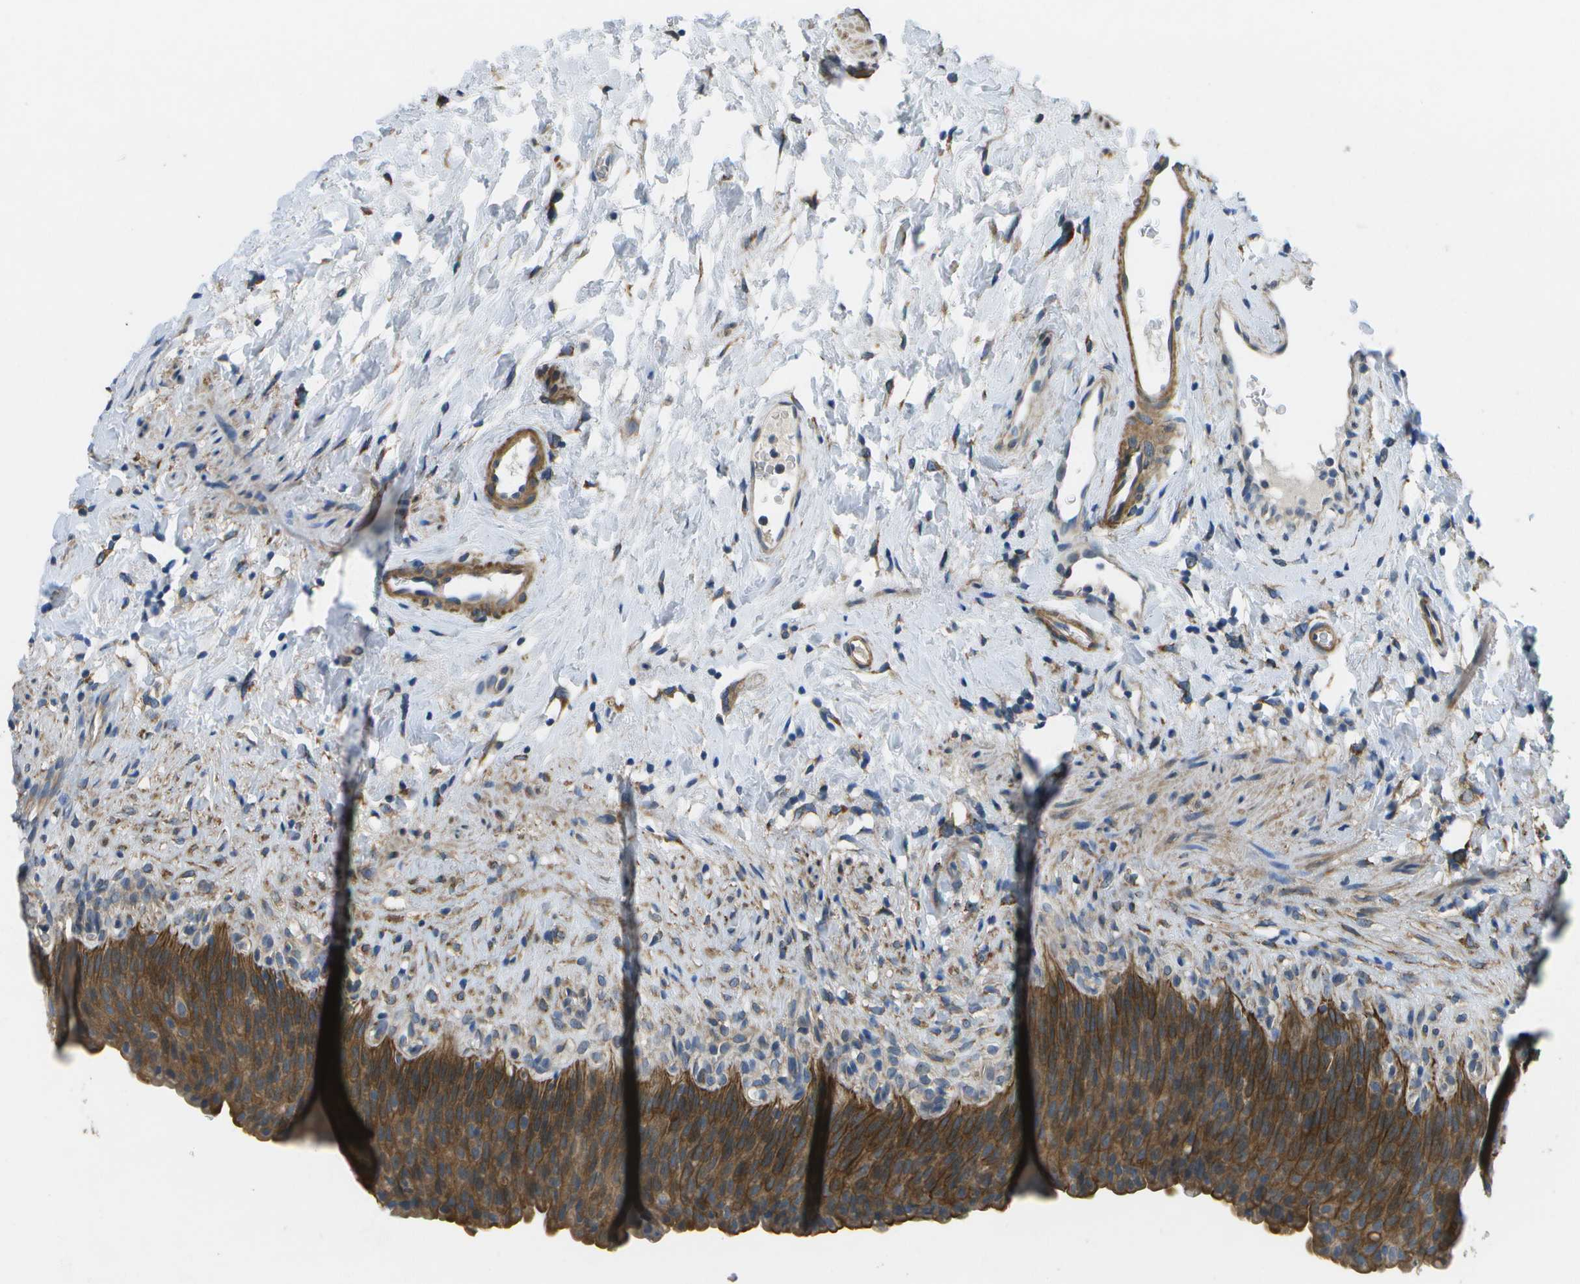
{"staining": {"intensity": "moderate", "quantity": ">75%", "location": "cytoplasmic/membranous"}, "tissue": "urinary bladder", "cell_type": "Urothelial cells", "image_type": "normal", "snomed": [{"axis": "morphology", "description": "Normal tissue, NOS"}, {"axis": "topography", "description": "Urinary bladder"}], "caption": "Approximately >75% of urothelial cells in unremarkable urinary bladder show moderate cytoplasmic/membranous protein expression as visualized by brown immunohistochemical staining.", "gene": "P3H1", "patient": {"sex": "female", "age": 79}}